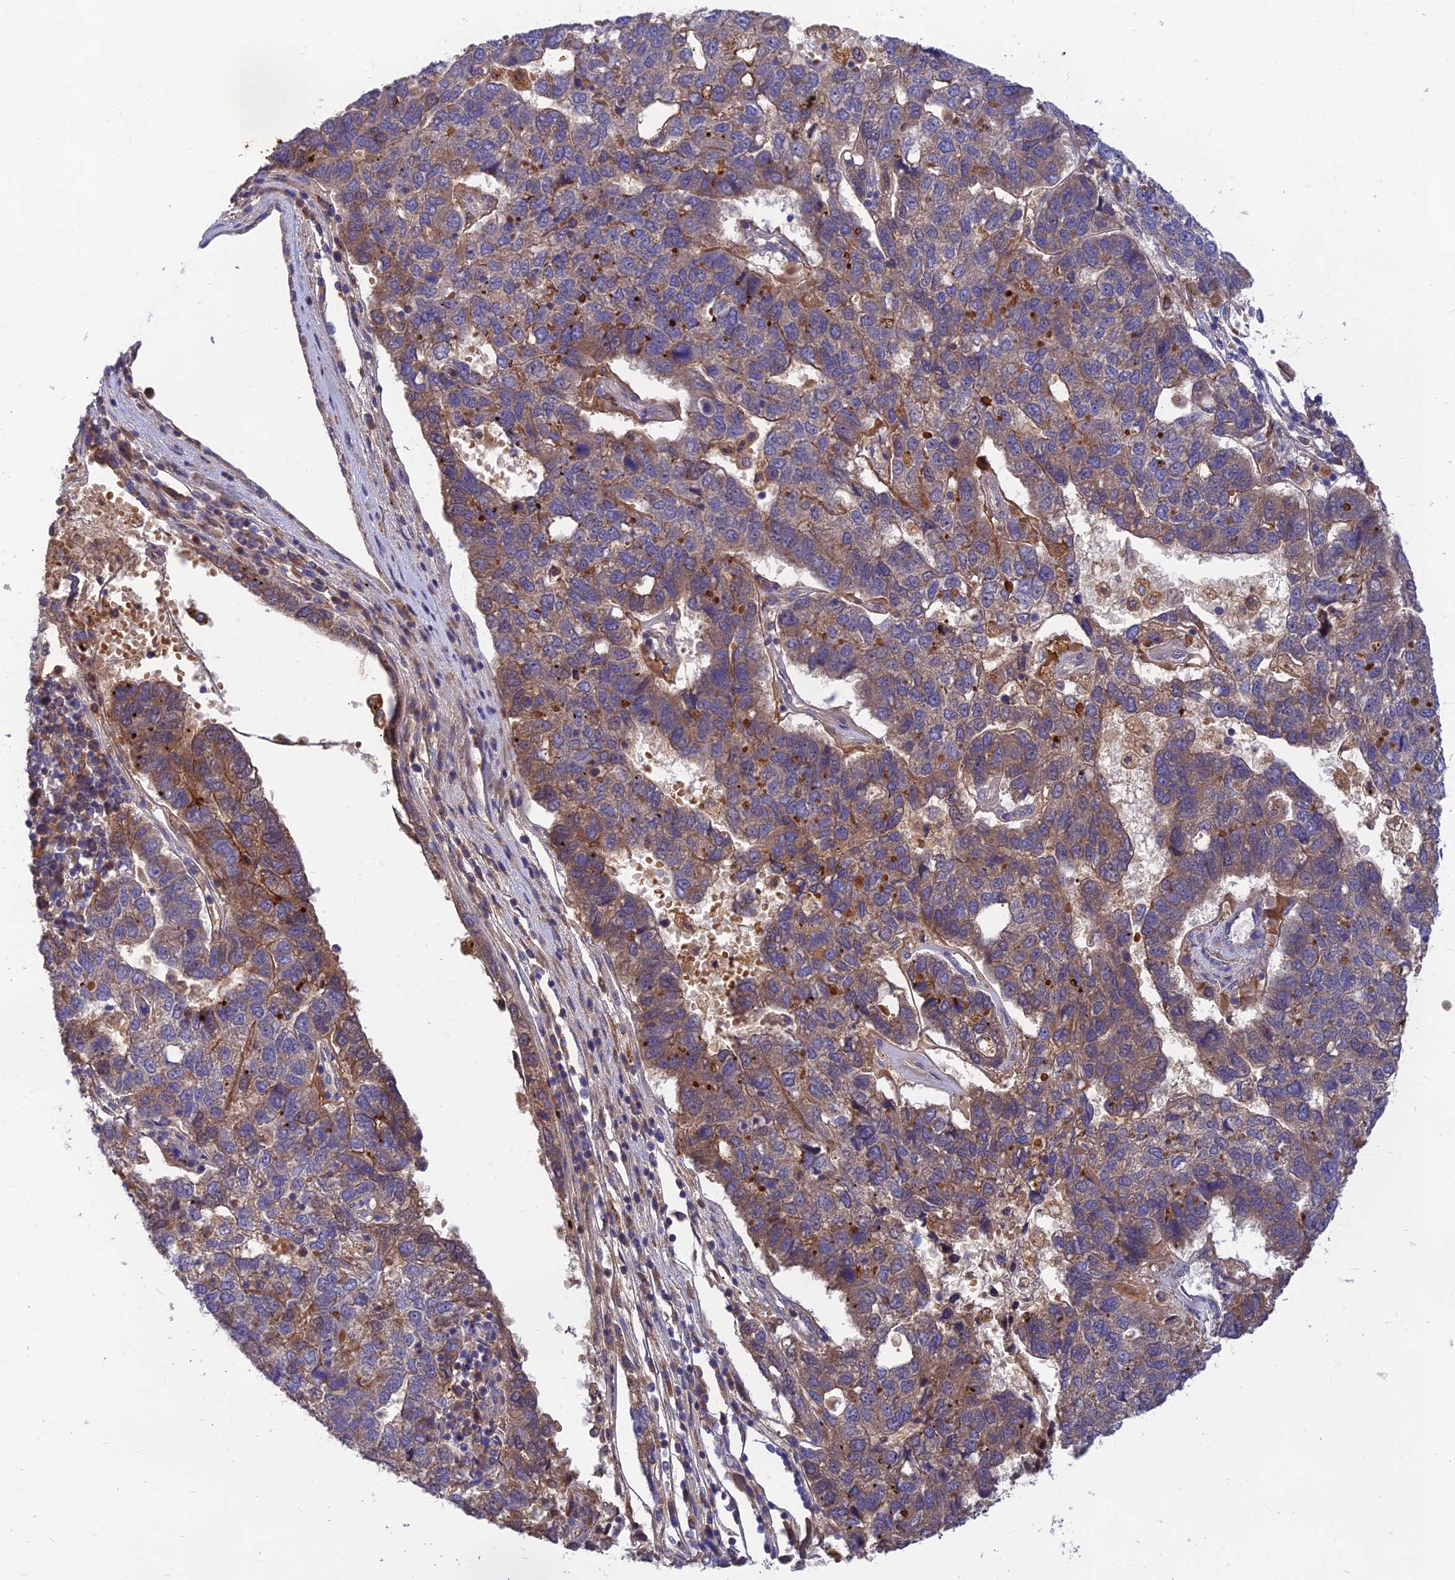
{"staining": {"intensity": "moderate", "quantity": "<25%", "location": "cytoplasmic/membranous"}, "tissue": "pancreatic cancer", "cell_type": "Tumor cells", "image_type": "cancer", "snomed": [{"axis": "morphology", "description": "Adenocarcinoma, NOS"}, {"axis": "topography", "description": "Pancreas"}], "caption": "High-power microscopy captured an immunohistochemistry micrograph of adenocarcinoma (pancreatic), revealing moderate cytoplasmic/membranous positivity in about <25% of tumor cells. The protein is stained brown, and the nuclei are stained in blue (DAB (3,3'-diaminobenzidine) IHC with brightfield microscopy, high magnification).", "gene": "FAM151B", "patient": {"sex": "female", "age": 61}}